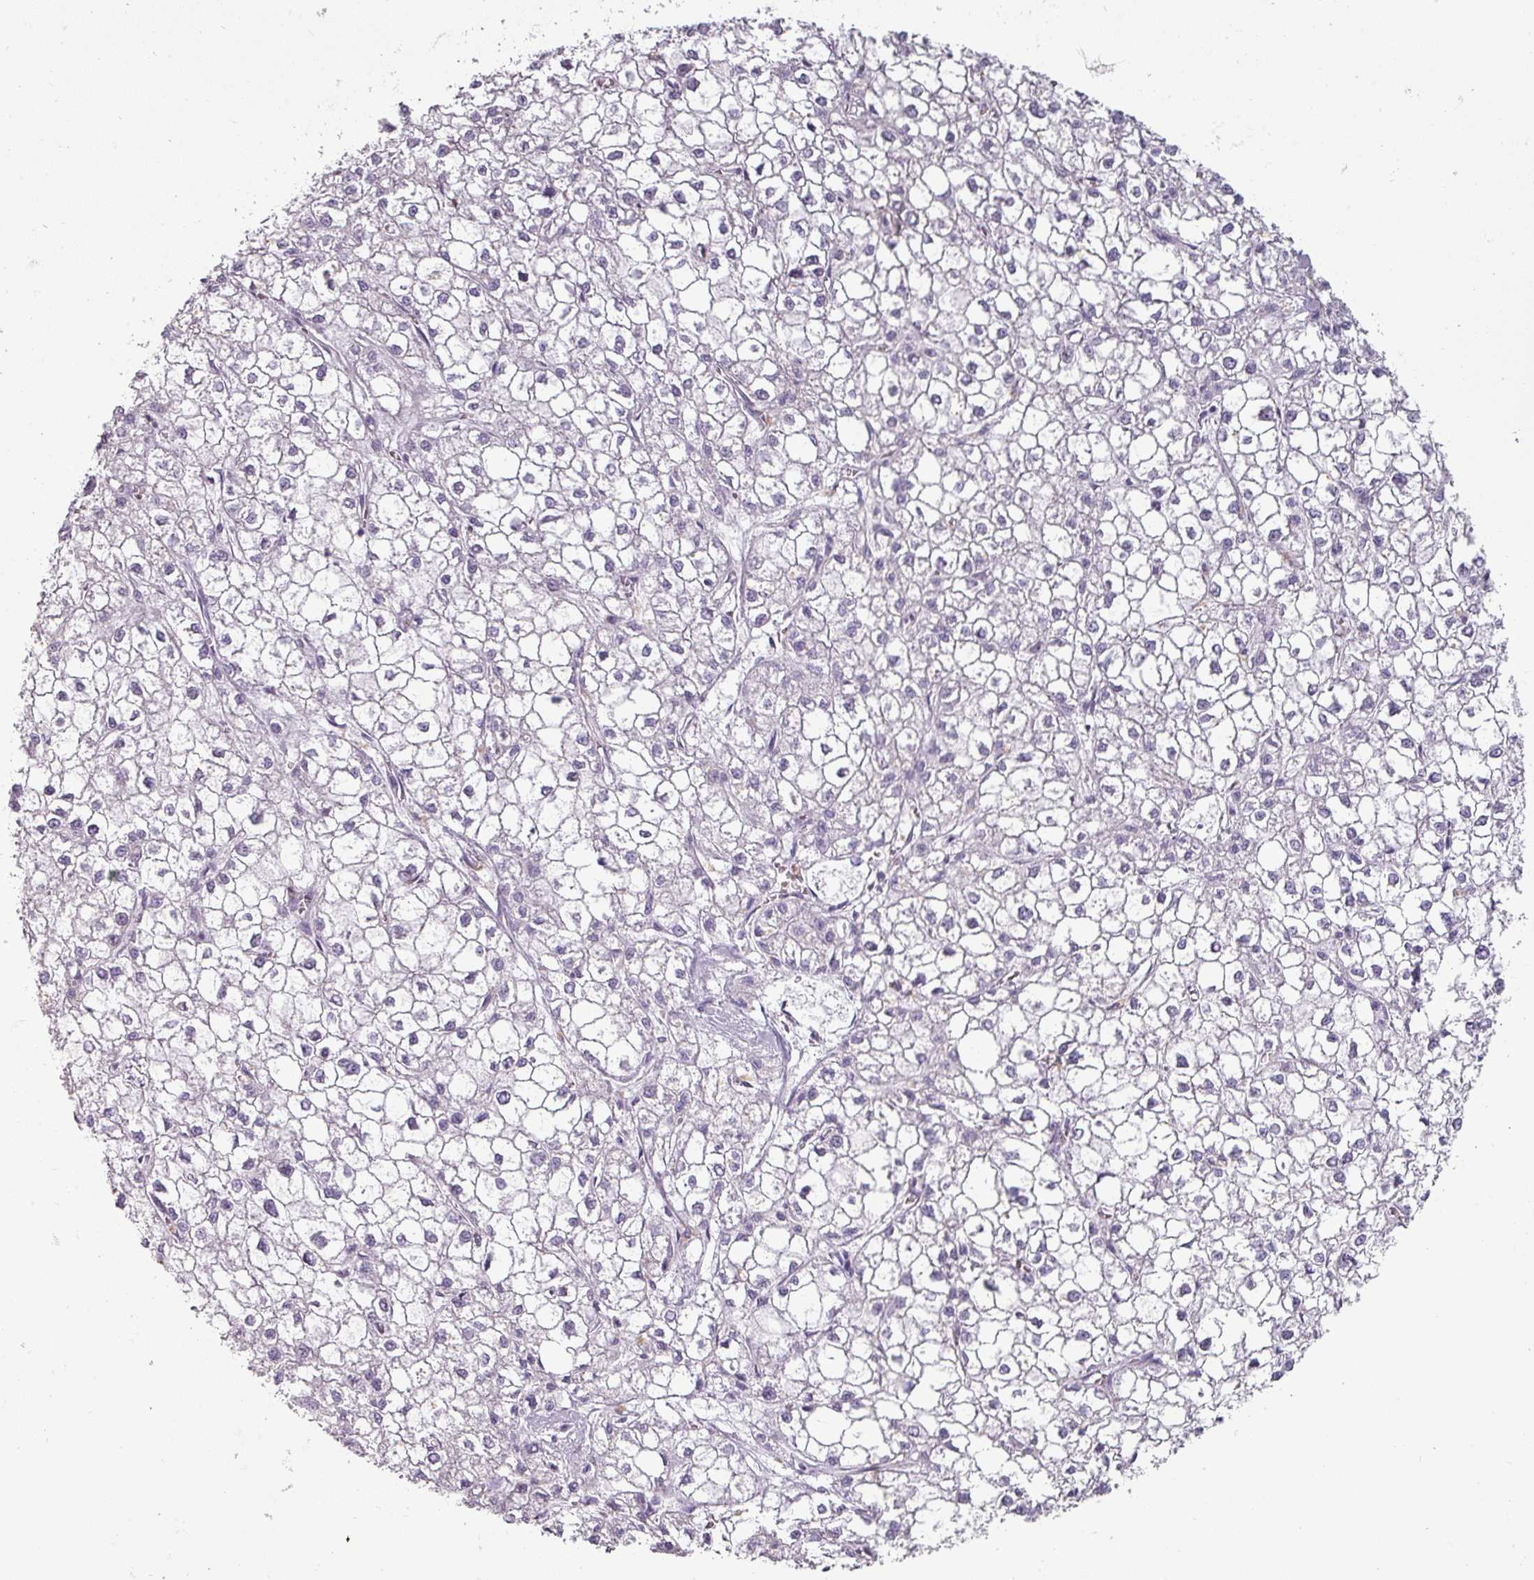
{"staining": {"intensity": "negative", "quantity": "none", "location": "none"}, "tissue": "liver cancer", "cell_type": "Tumor cells", "image_type": "cancer", "snomed": [{"axis": "morphology", "description": "Carcinoma, Hepatocellular, NOS"}, {"axis": "topography", "description": "Liver"}], "caption": "Photomicrograph shows no significant protein expression in tumor cells of liver cancer.", "gene": "ASB1", "patient": {"sex": "female", "age": 43}}